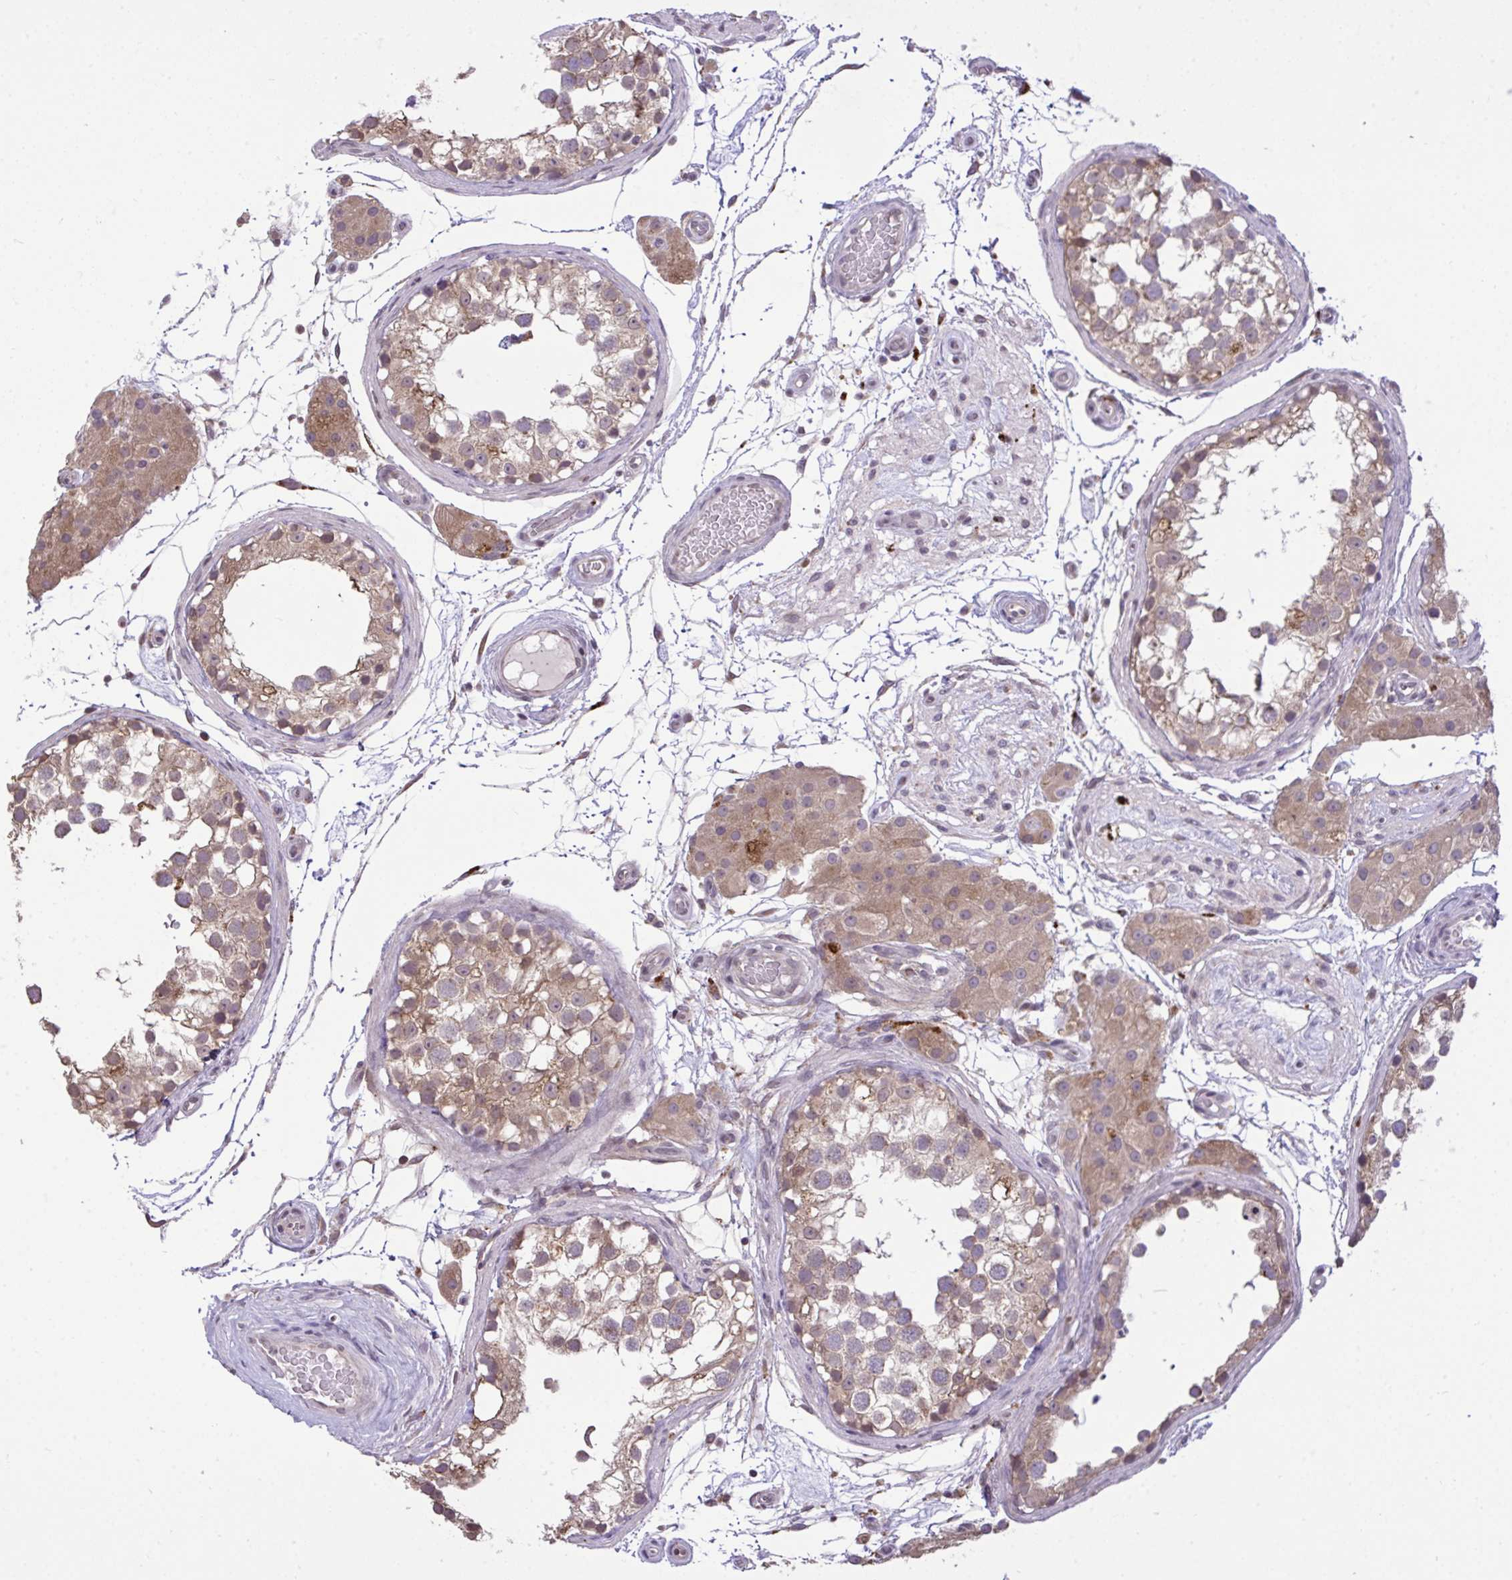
{"staining": {"intensity": "moderate", "quantity": ">75%", "location": "cytoplasmic/membranous"}, "tissue": "testis", "cell_type": "Cells in seminiferous ducts", "image_type": "normal", "snomed": [{"axis": "morphology", "description": "Normal tissue, NOS"}, {"axis": "morphology", "description": "Seminoma, NOS"}, {"axis": "topography", "description": "Testis"}], "caption": "Cells in seminiferous ducts display moderate cytoplasmic/membranous positivity in approximately >75% of cells in benign testis. (DAB (3,3'-diaminobenzidine) IHC, brown staining for protein, blue staining for nuclei).", "gene": "CYP20A1", "patient": {"sex": "male", "age": 65}}